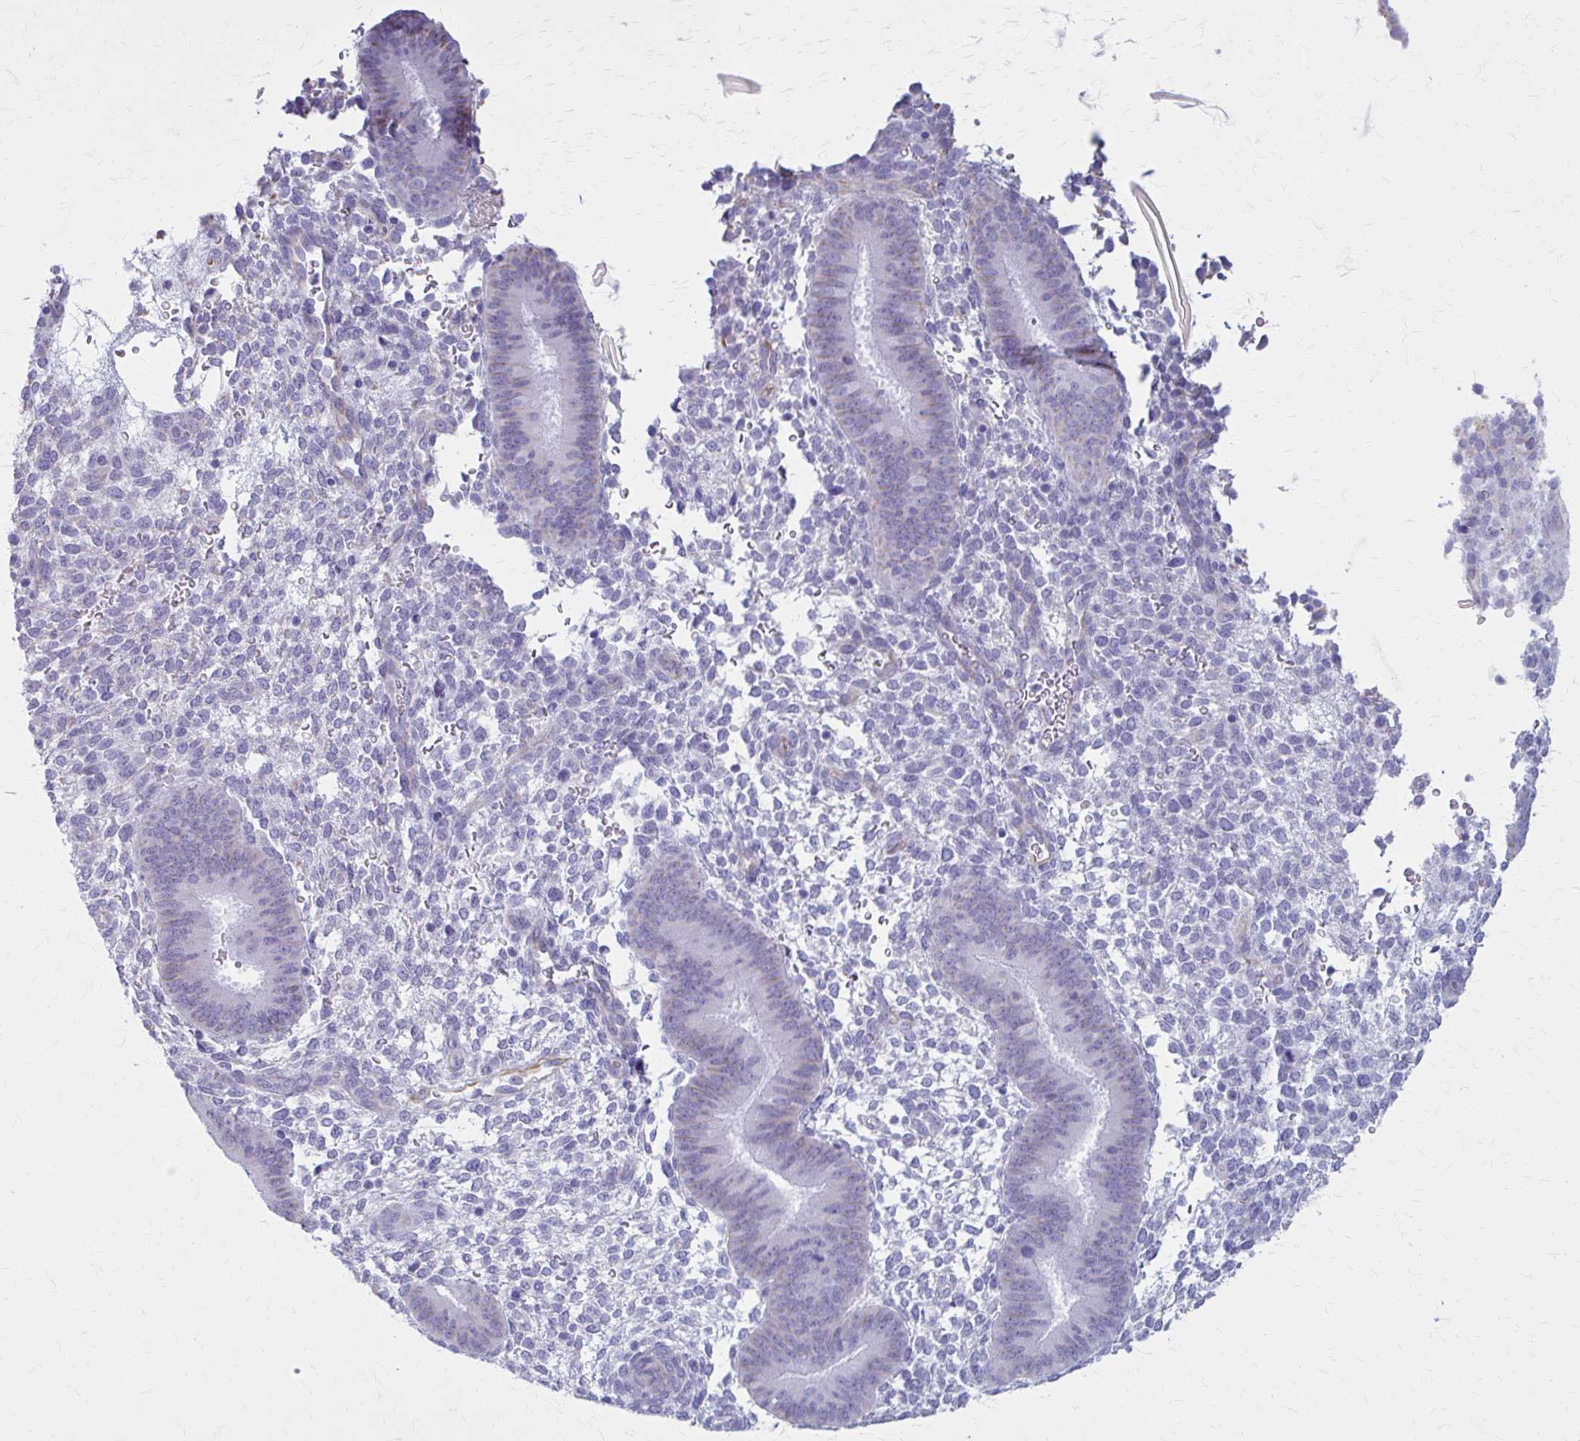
{"staining": {"intensity": "negative", "quantity": "none", "location": "none"}, "tissue": "endometrium", "cell_type": "Cells in endometrial stroma", "image_type": "normal", "snomed": [{"axis": "morphology", "description": "Normal tissue, NOS"}, {"axis": "topography", "description": "Endometrium"}], "caption": "Immunohistochemical staining of unremarkable human endometrium reveals no significant positivity in cells in endometrial stroma.", "gene": "GFAP", "patient": {"sex": "female", "age": 39}}